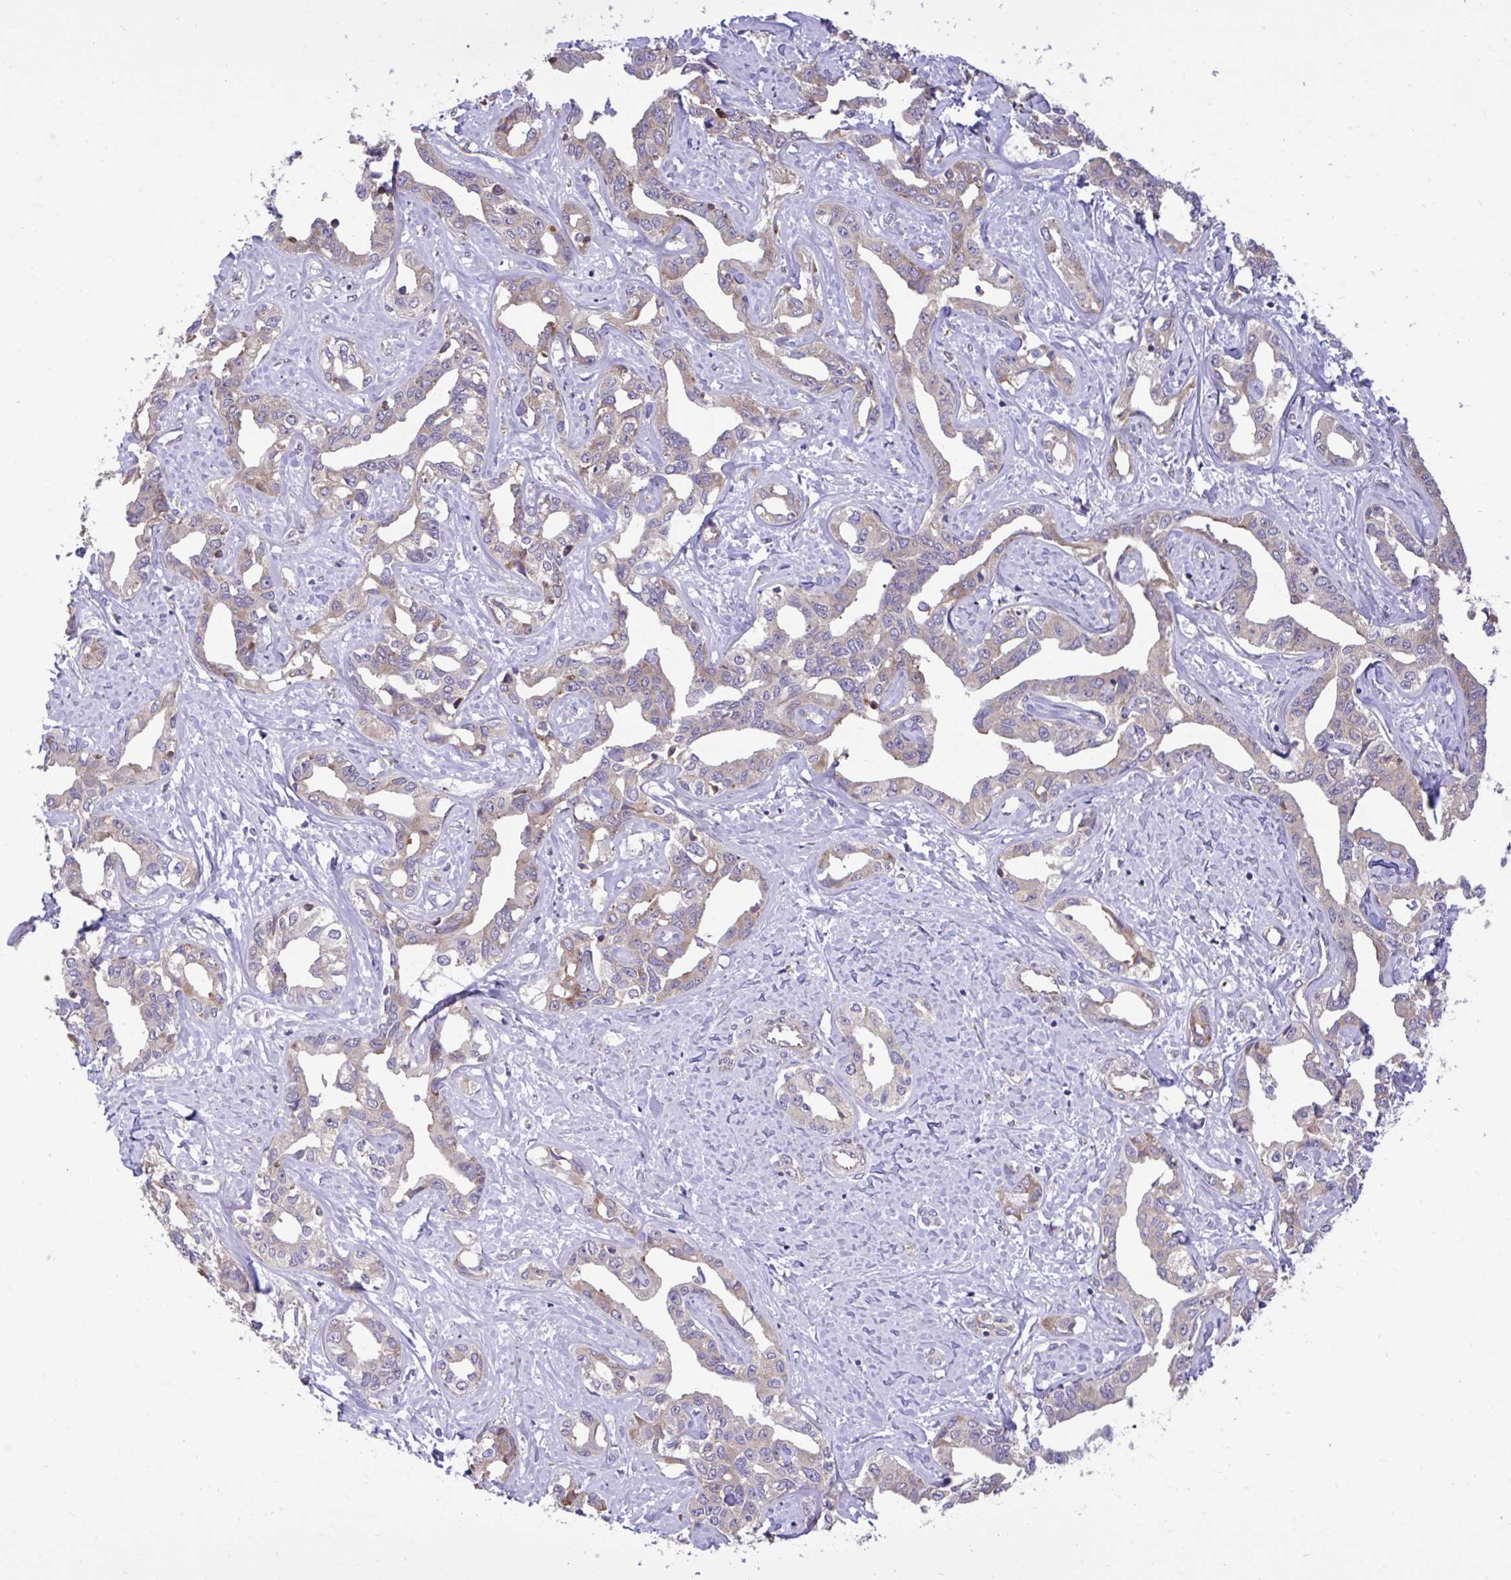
{"staining": {"intensity": "weak", "quantity": "<25%", "location": "cytoplasmic/membranous"}, "tissue": "liver cancer", "cell_type": "Tumor cells", "image_type": "cancer", "snomed": [{"axis": "morphology", "description": "Cholangiocarcinoma"}, {"axis": "topography", "description": "Liver"}], "caption": "Immunohistochemistry histopathology image of neoplastic tissue: human liver cancer (cholangiocarcinoma) stained with DAB (3,3'-diaminobenzidine) reveals no significant protein staining in tumor cells. (DAB immunohistochemistry visualized using brightfield microscopy, high magnification).", "gene": "RPS15", "patient": {"sex": "male", "age": 59}}